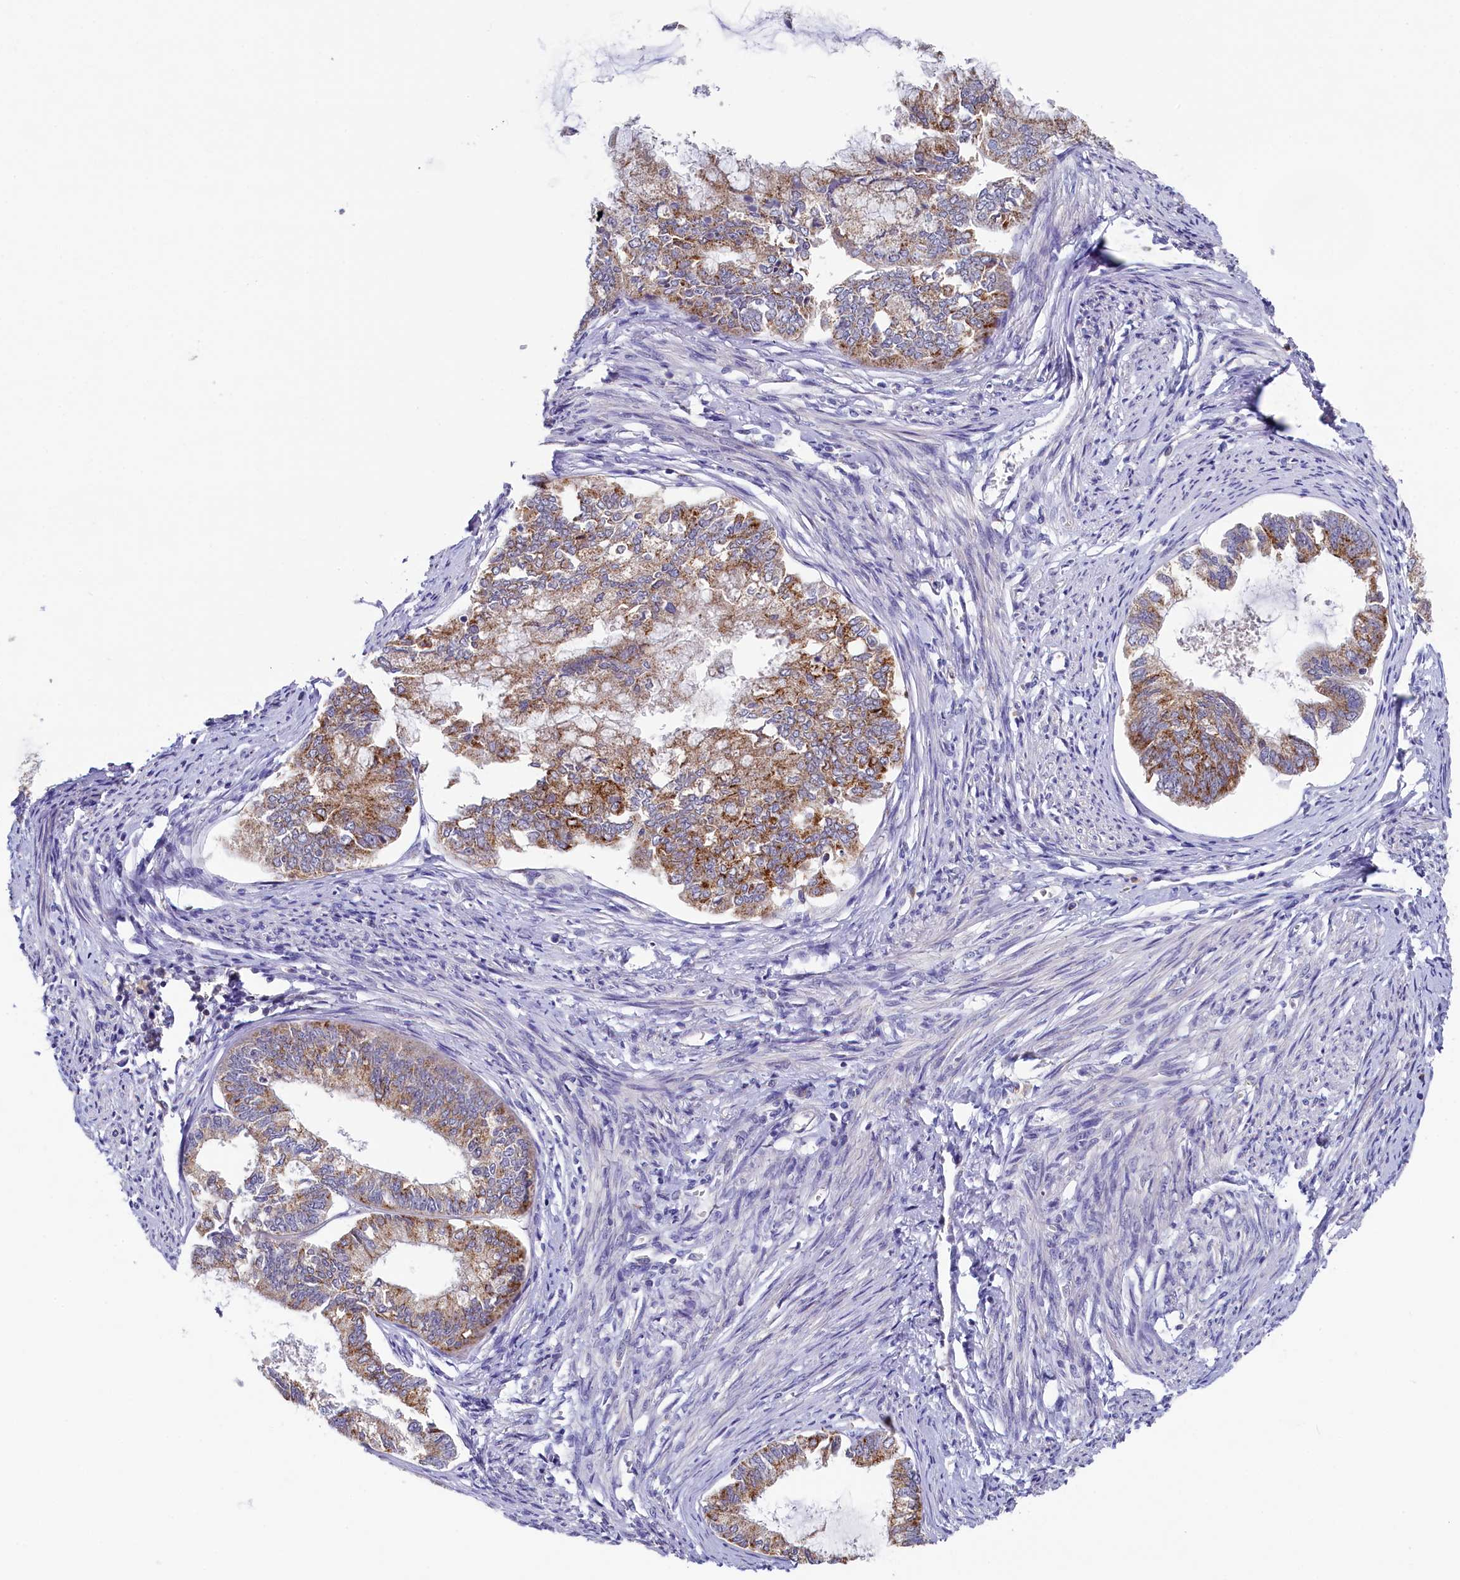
{"staining": {"intensity": "moderate", "quantity": ">75%", "location": "cytoplasmic/membranous"}, "tissue": "endometrial cancer", "cell_type": "Tumor cells", "image_type": "cancer", "snomed": [{"axis": "morphology", "description": "Adenocarcinoma, NOS"}, {"axis": "topography", "description": "Endometrium"}], "caption": "About >75% of tumor cells in human adenocarcinoma (endometrial) display moderate cytoplasmic/membranous protein positivity as visualized by brown immunohistochemical staining.", "gene": "SPINK9", "patient": {"sex": "female", "age": 86}}